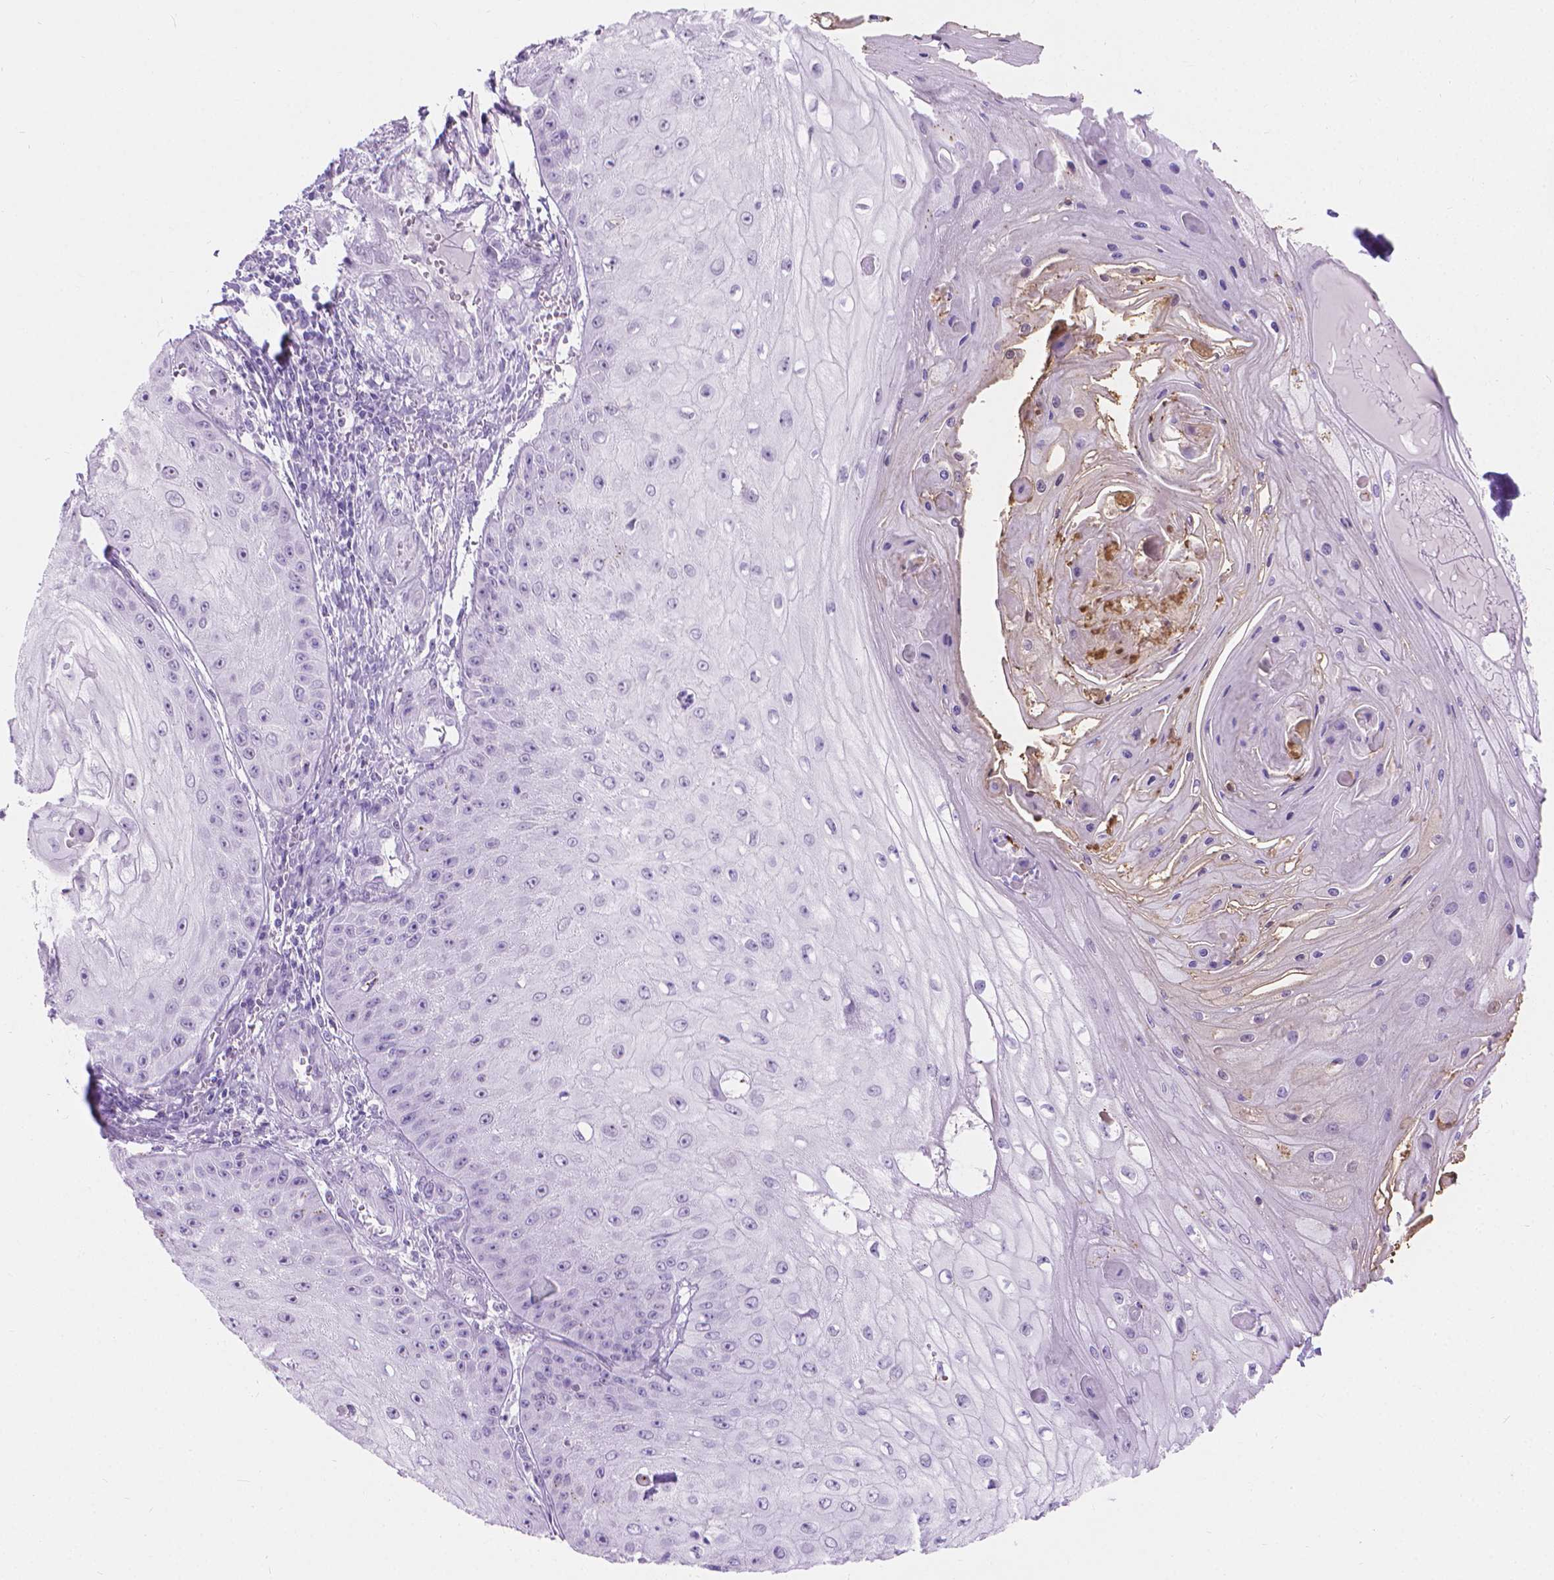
{"staining": {"intensity": "negative", "quantity": "none", "location": "none"}, "tissue": "skin cancer", "cell_type": "Tumor cells", "image_type": "cancer", "snomed": [{"axis": "morphology", "description": "Squamous cell carcinoma, NOS"}, {"axis": "topography", "description": "Skin"}], "caption": "An IHC histopathology image of skin cancer is shown. There is no staining in tumor cells of skin cancer.", "gene": "CFAP52", "patient": {"sex": "male", "age": 70}}